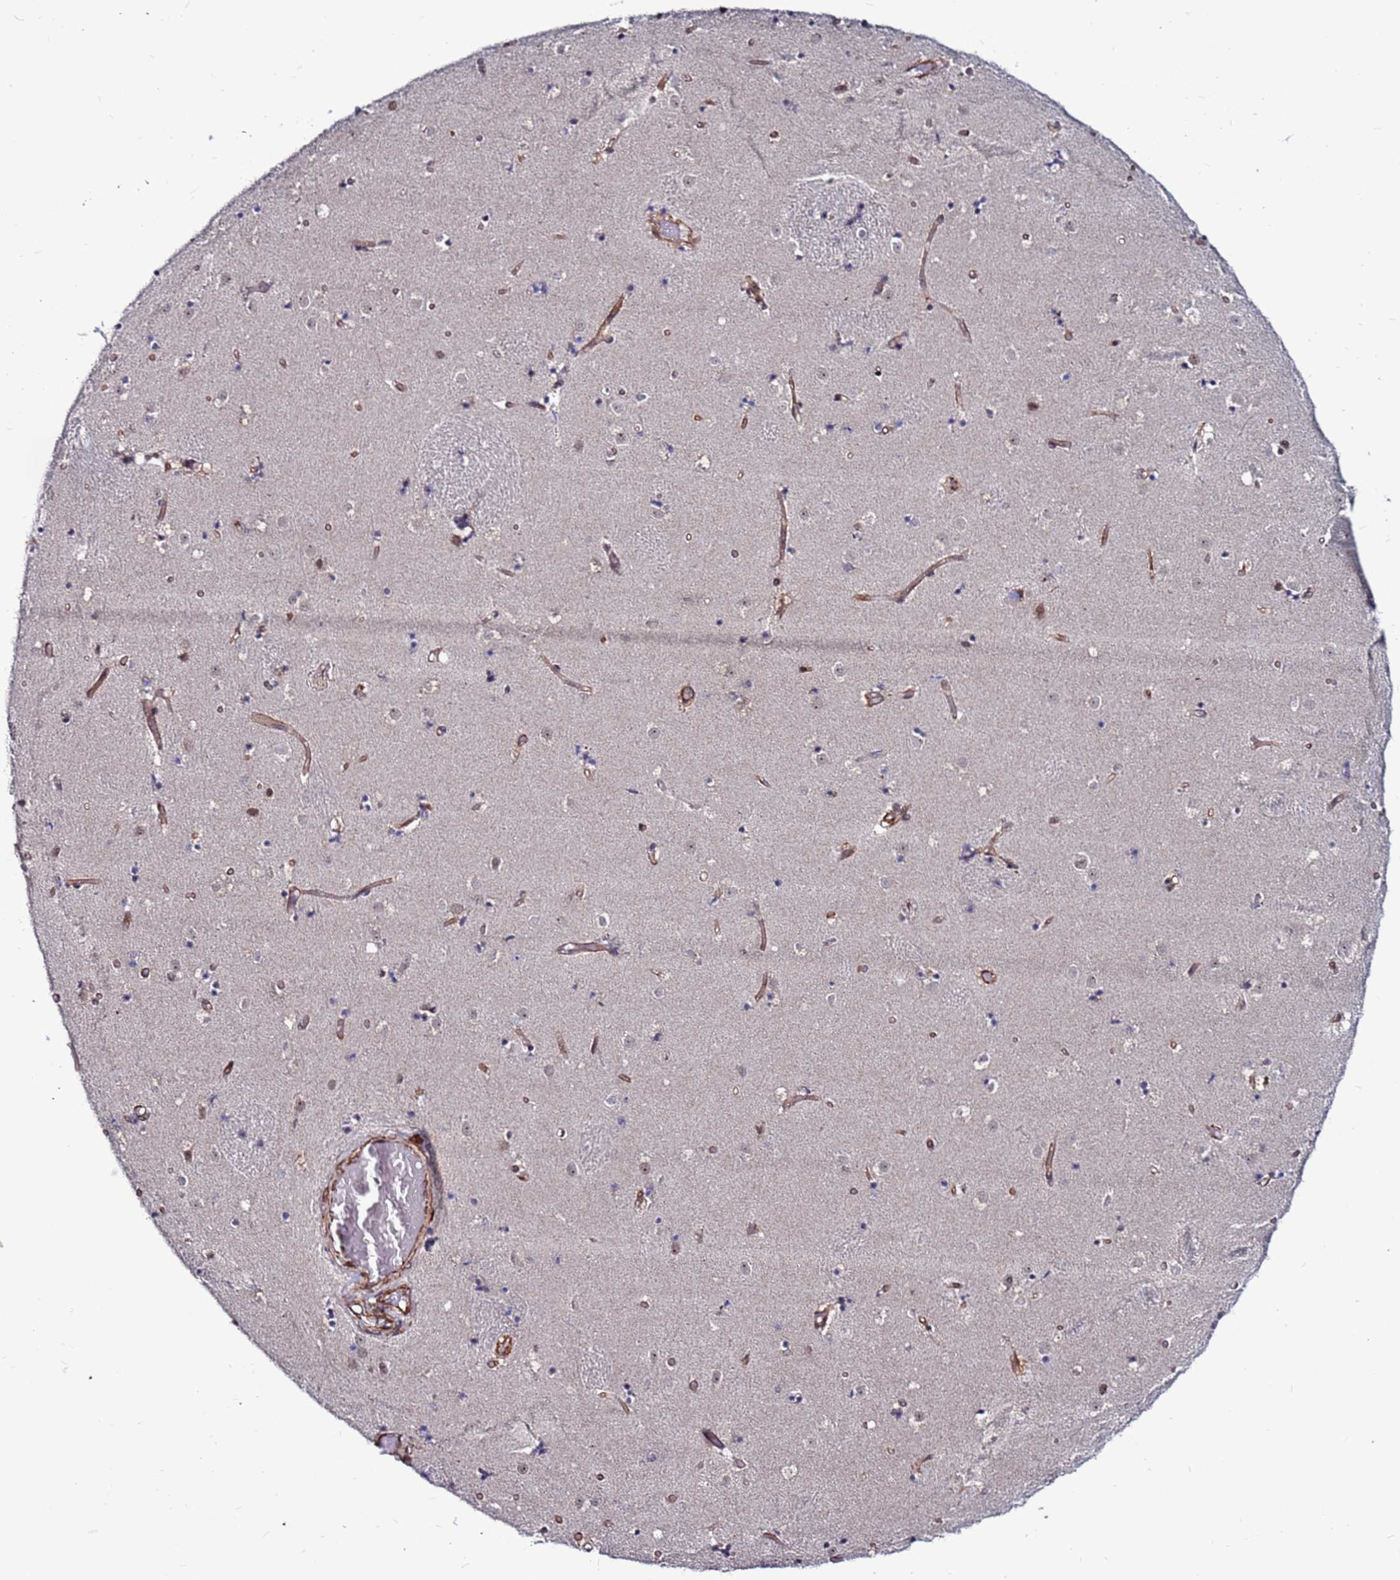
{"staining": {"intensity": "negative", "quantity": "none", "location": "none"}, "tissue": "caudate", "cell_type": "Glial cells", "image_type": "normal", "snomed": [{"axis": "morphology", "description": "Normal tissue, NOS"}, {"axis": "topography", "description": "Lateral ventricle wall"}], "caption": "Glial cells are negative for protein expression in benign human caudate. The staining was performed using DAB to visualize the protein expression in brown, while the nuclei were stained in blue with hematoxylin (Magnification: 20x).", "gene": "CLK3", "patient": {"sex": "female", "age": 52}}